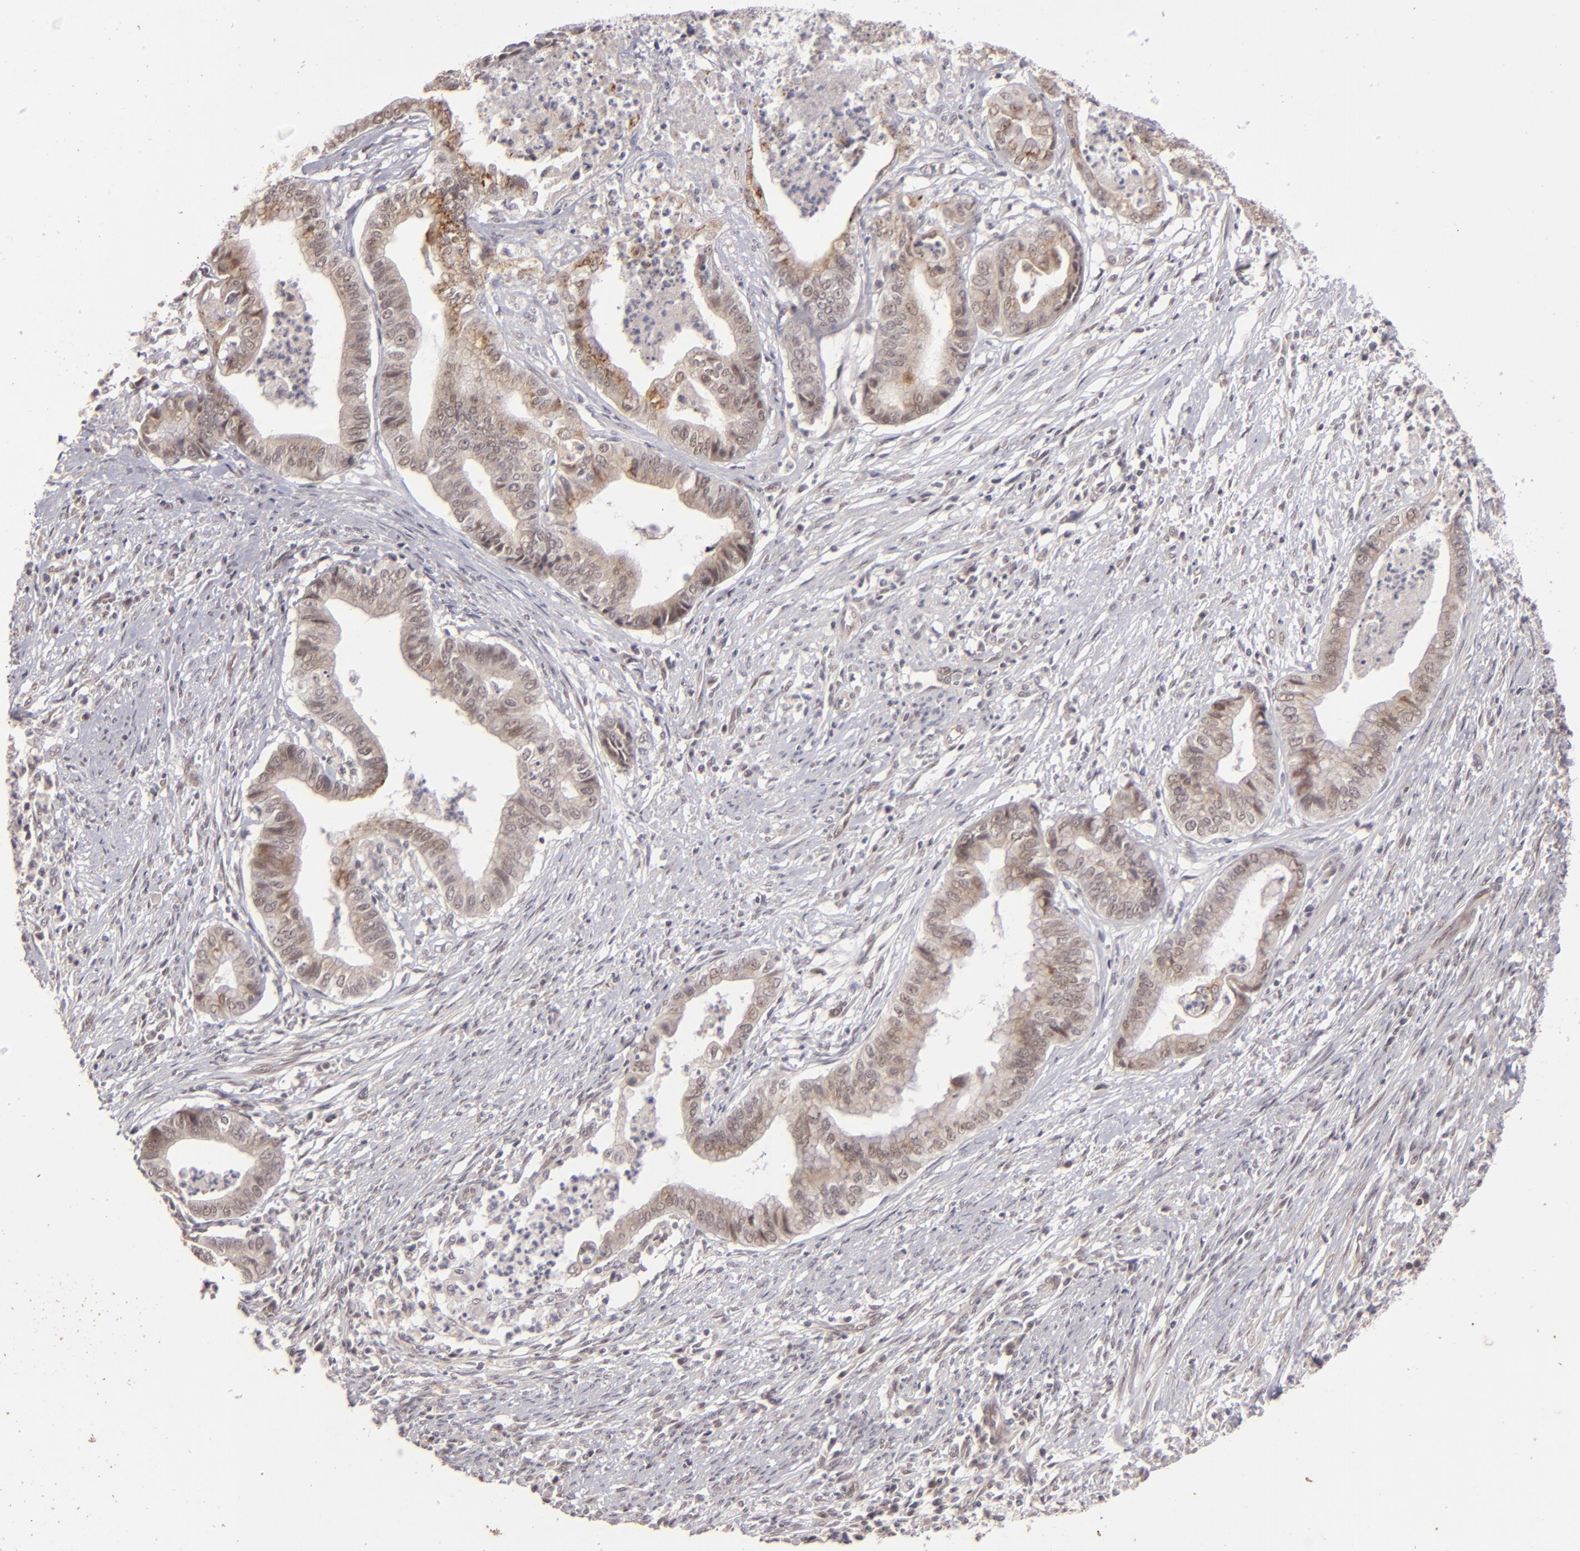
{"staining": {"intensity": "weak", "quantity": "<25%", "location": "cytoplasmic/membranous"}, "tissue": "endometrial cancer", "cell_type": "Tumor cells", "image_type": "cancer", "snomed": [{"axis": "morphology", "description": "Necrosis, NOS"}, {"axis": "morphology", "description": "Adenocarcinoma, NOS"}, {"axis": "topography", "description": "Endometrium"}], "caption": "Tumor cells show no significant expression in endometrial cancer (adenocarcinoma). The staining is performed using DAB brown chromogen with nuclei counter-stained in using hematoxylin.", "gene": "DFFA", "patient": {"sex": "female", "age": 79}}